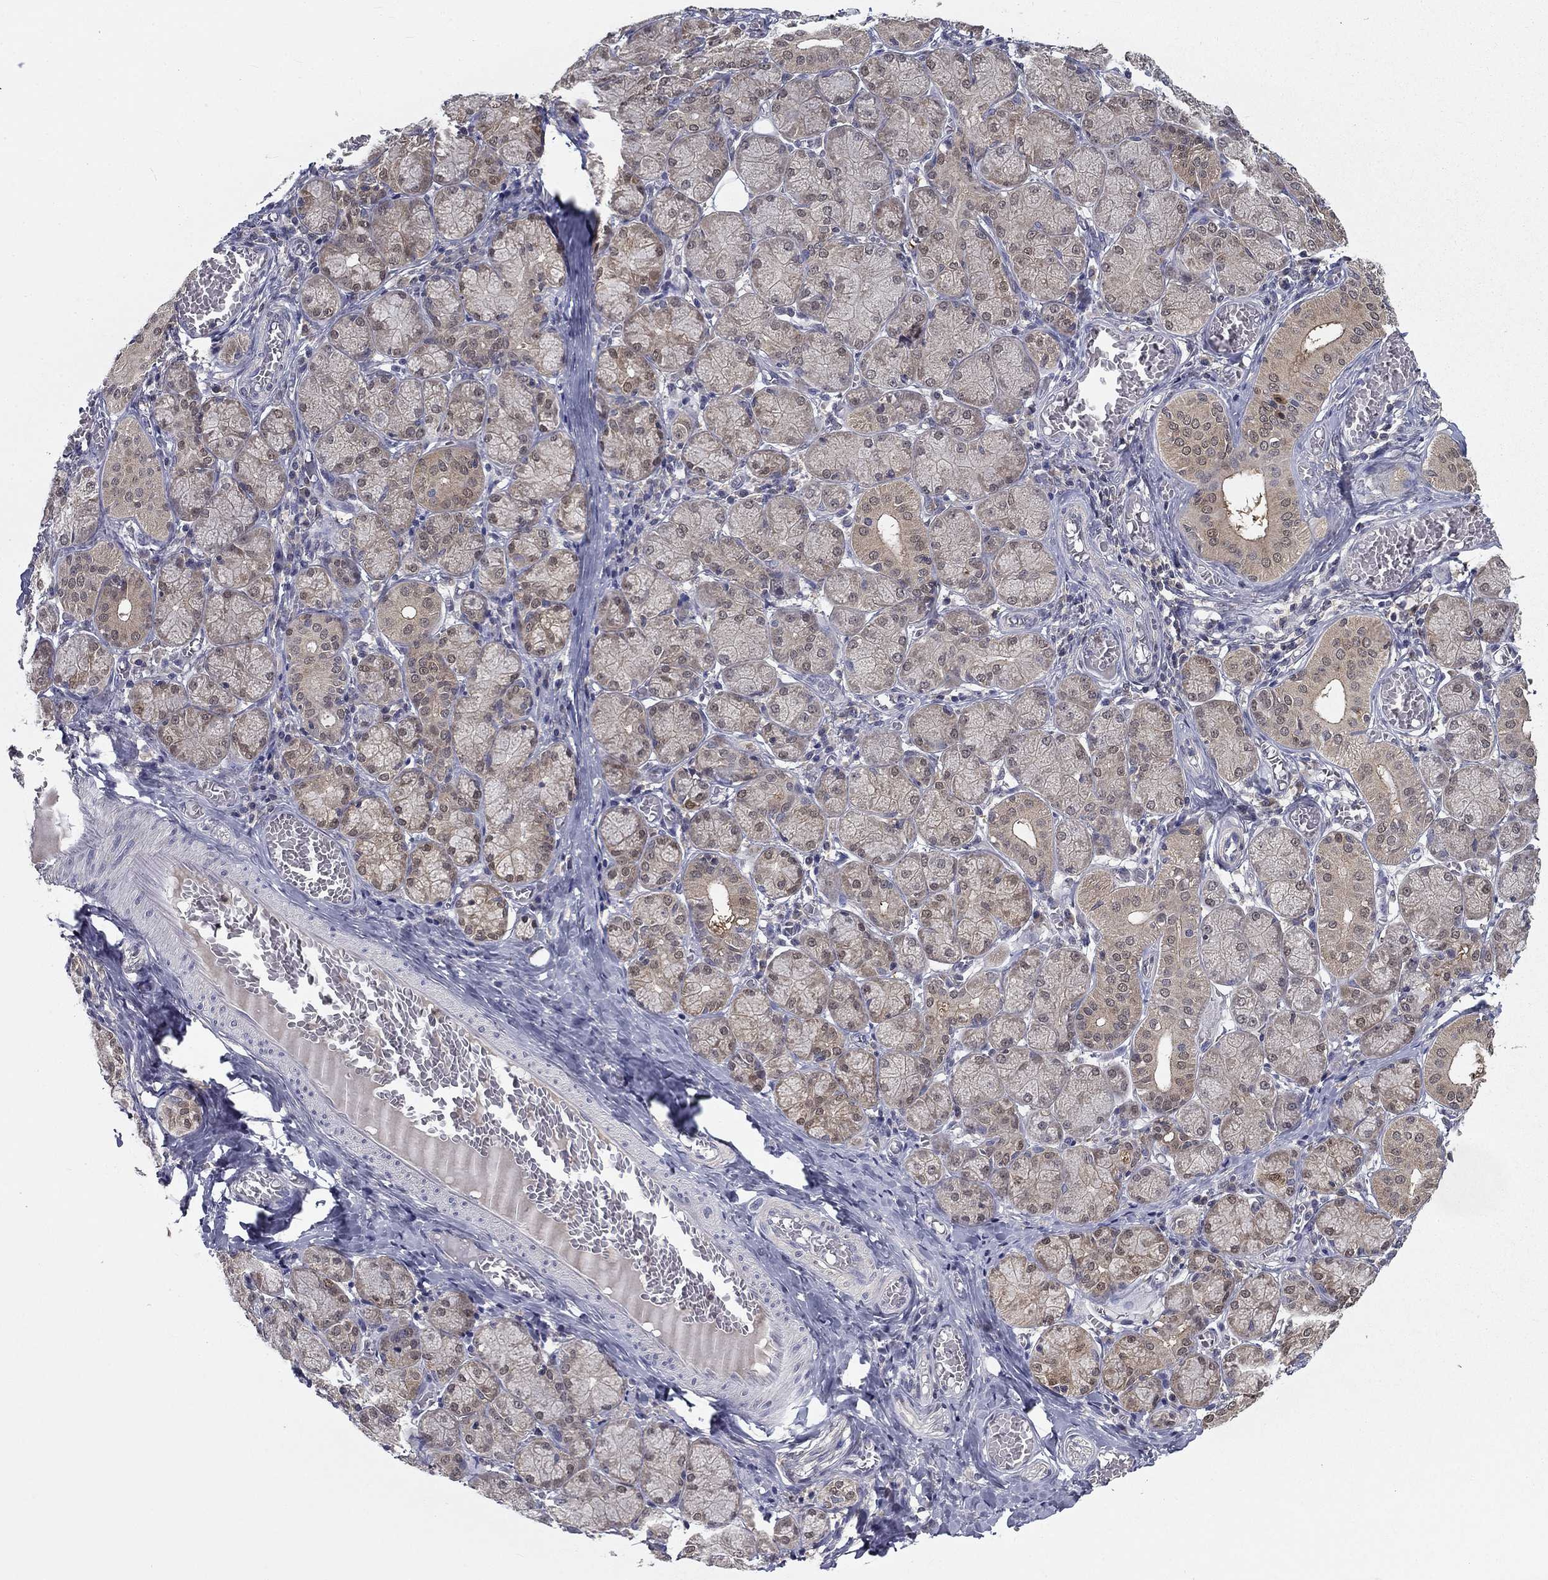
{"staining": {"intensity": "weak", "quantity": "<25%", "location": "cytoplasmic/membranous"}, "tissue": "salivary gland", "cell_type": "Glandular cells", "image_type": "normal", "snomed": [{"axis": "morphology", "description": "Normal tissue, NOS"}, {"axis": "topography", "description": "Salivary gland"}, {"axis": "topography", "description": "Peripheral nerve tissue"}], "caption": "IHC histopathology image of unremarkable salivary gland: salivary gland stained with DAB demonstrates no significant protein positivity in glandular cells. (Immunohistochemistry, brightfield microscopy, high magnification).", "gene": "NIT2", "patient": {"sex": "female", "age": 24}}